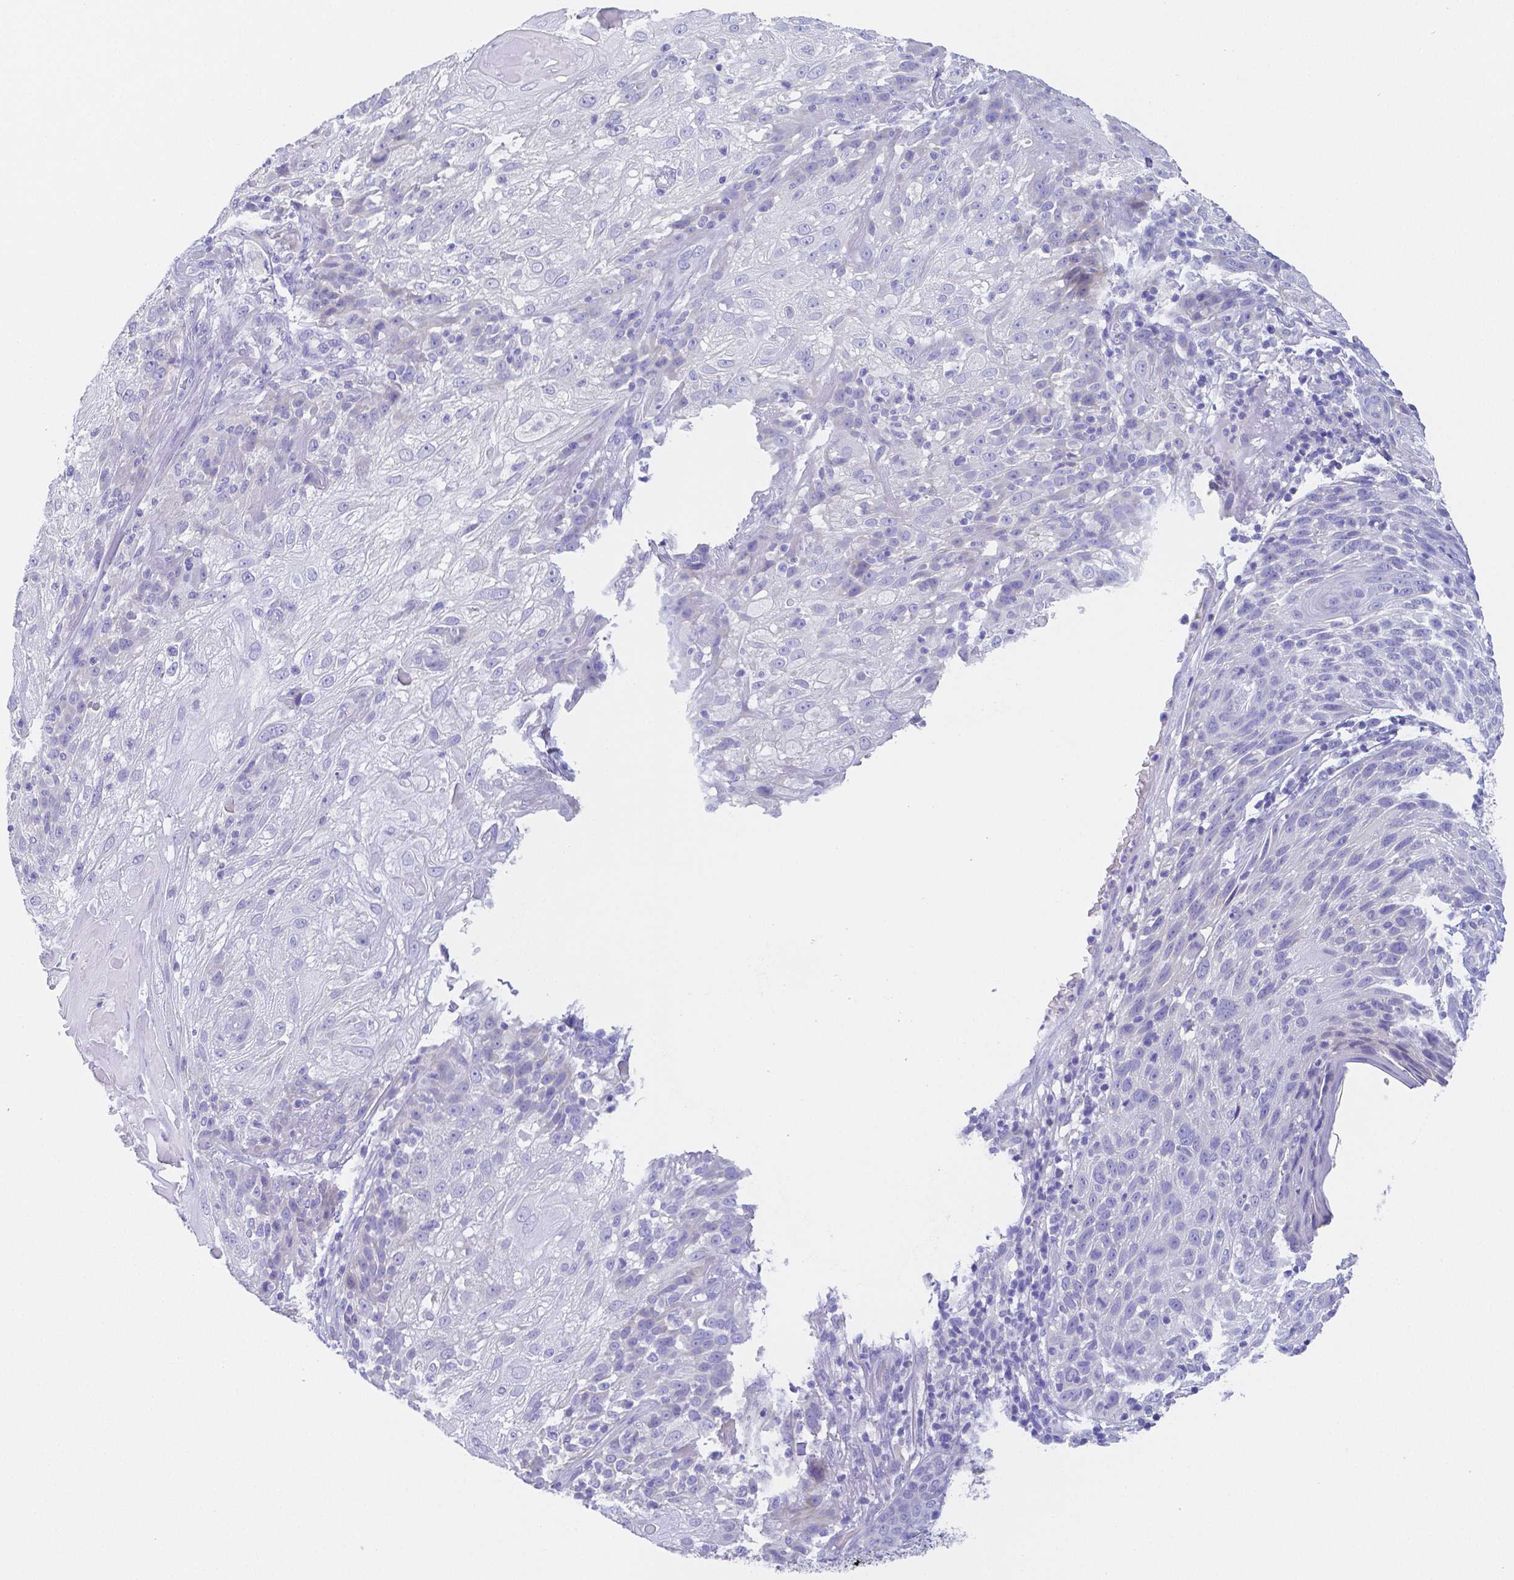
{"staining": {"intensity": "negative", "quantity": "none", "location": "none"}, "tissue": "skin cancer", "cell_type": "Tumor cells", "image_type": "cancer", "snomed": [{"axis": "morphology", "description": "Normal tissue, NOS"}, {"axis": "morphology", "description": "Squamous cell carcinoma, NOS"}, {"axis": "topography", "description": "Skin"}], "caption": "This micrograph is of skin cancer (squamous cell carcinoma) stained with immunohistochemistry (IHC) to label a protein in brown with the nuclei are counter-stained blue. There is no expression in tumor cells.", "gene": "ZG16B", "patient": {"sex": "female", "age": 83}}